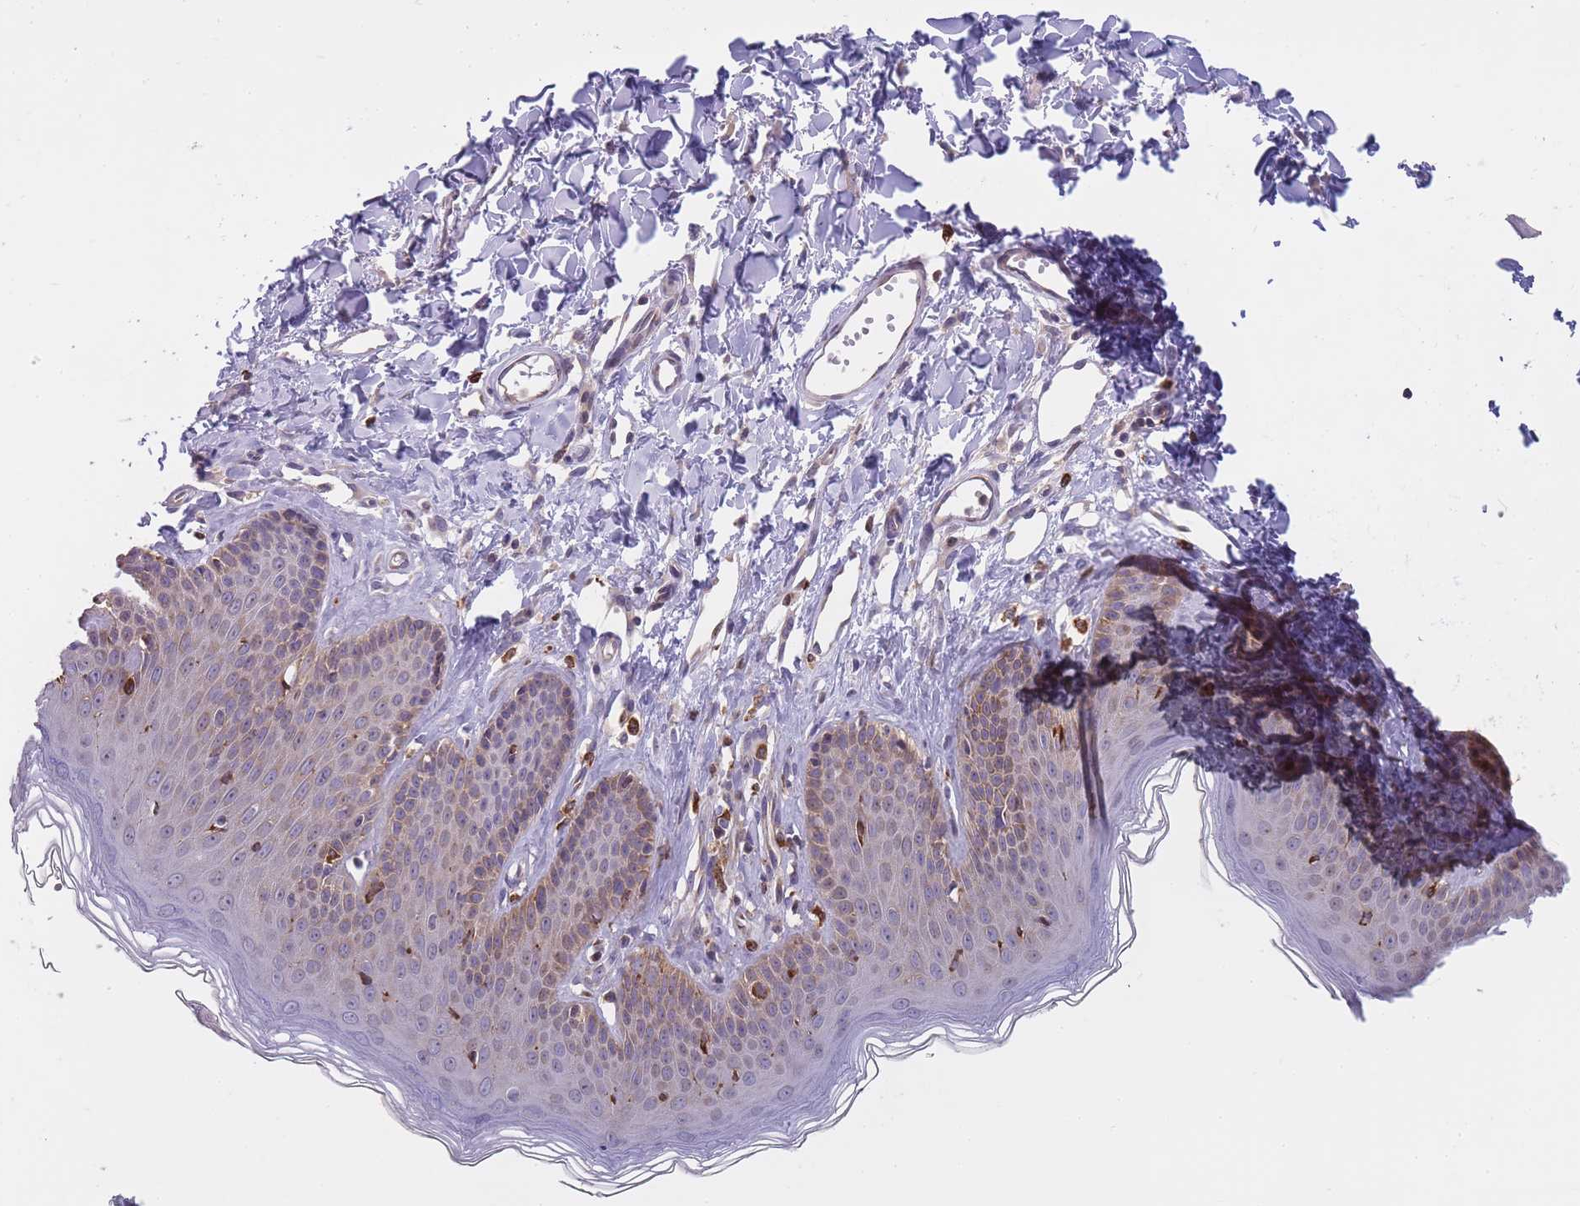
{"staining": {"intensity": "weak", "quantity": "25%-75%", "location": "cytoplasmic/membranous"}, "tissue": "skin", "cell_type": "Epidermal cells", "image_type": "normal", "snomed": [{"axis": "morphology", "description": "Normal tissue, NOS"}, {"axis": "morphology", "description": "Squamous cell carcinoma, NOS"}, {"axis": "topography", "description": "Vulva"}], "caption": "A high-resolution micrograph shows immunohistochemistry staining of unremarkable skin, which demonstrates weak cytoplasmic/membranous staining in about 25%-75% of epidermal cells.", "gene": "ZNF662", "patient": {"sex": "female", "age": 85}}